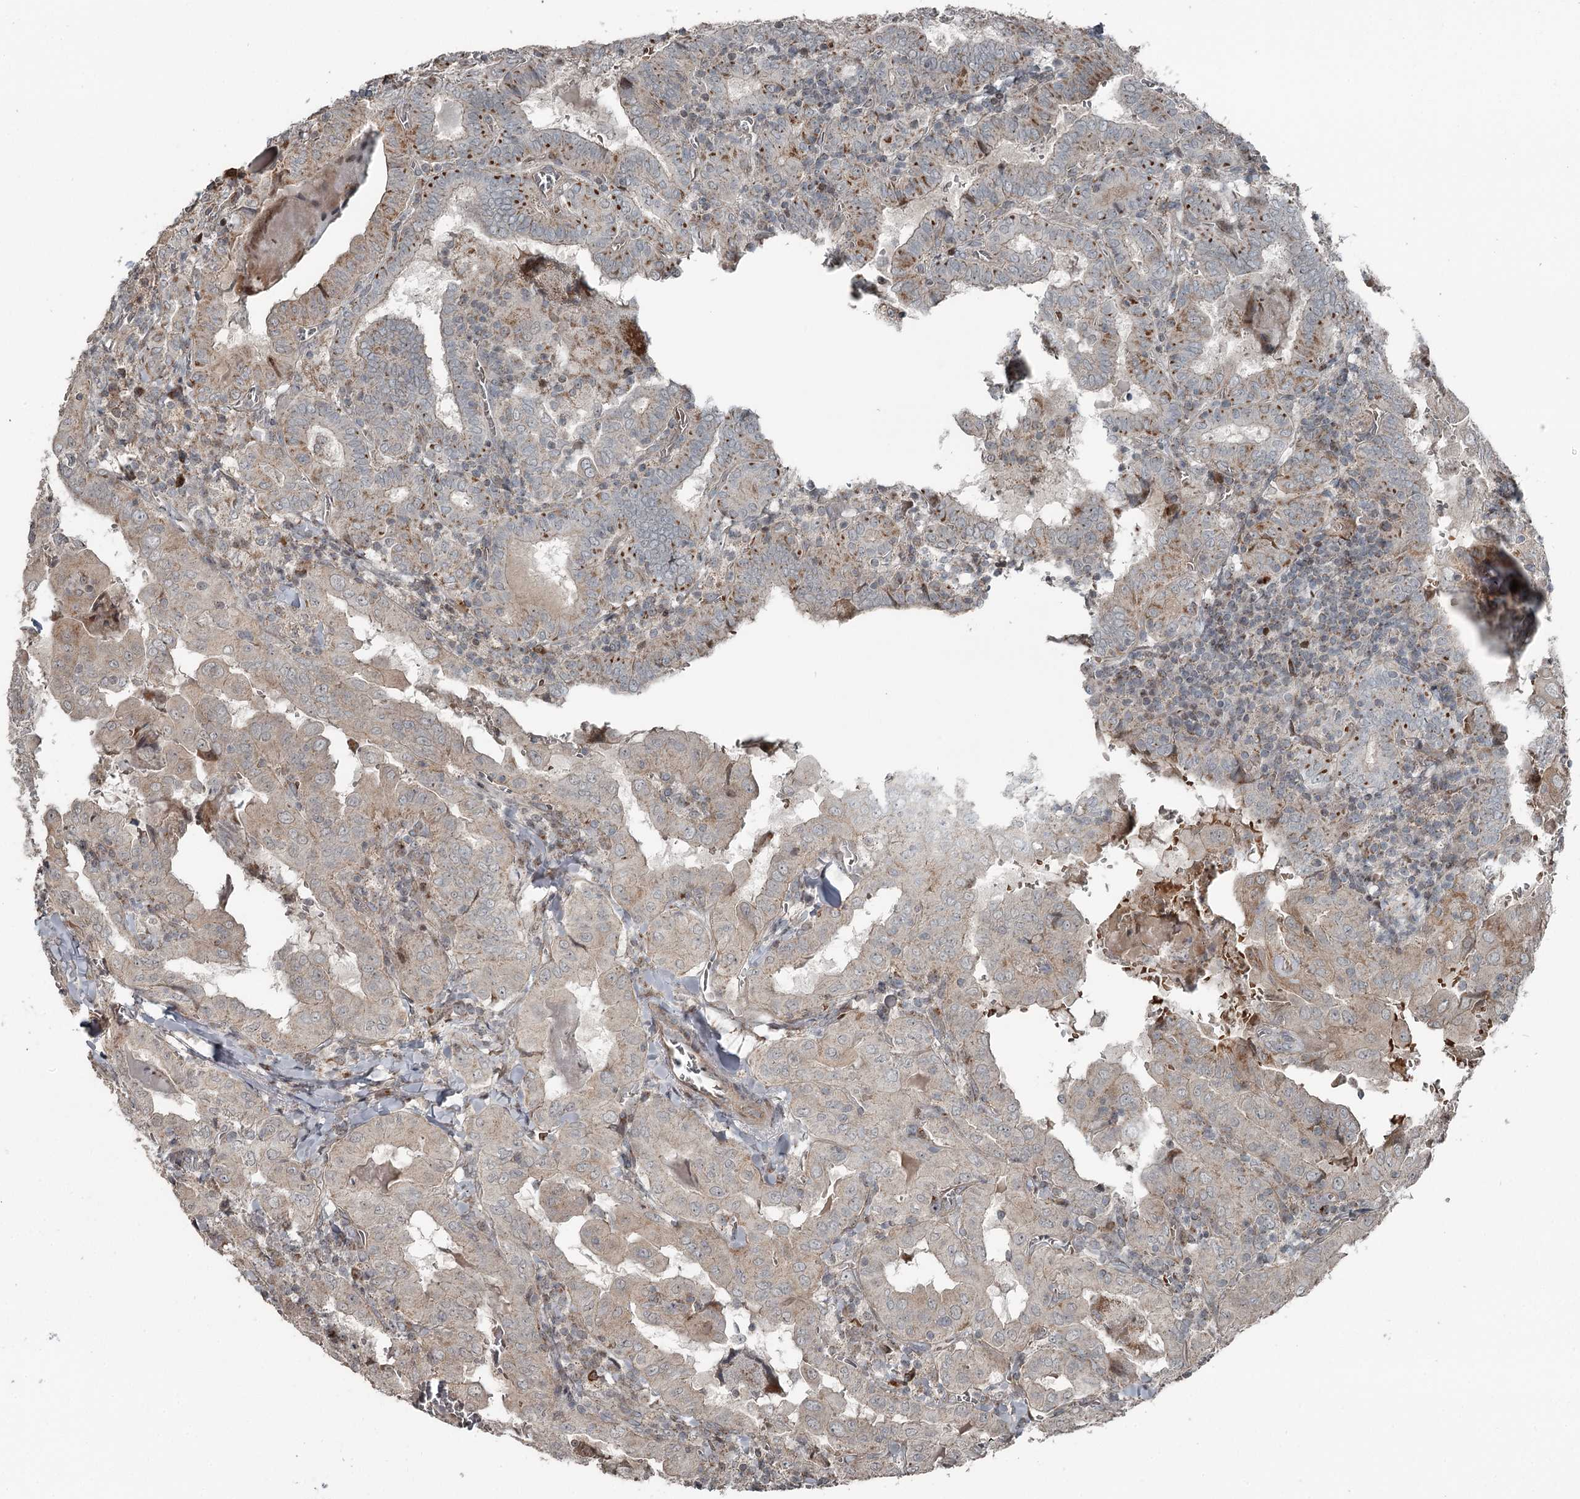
{"staining": {"intensity": "moderate", "quantity": ">75%", "location": "cytoplasmic/membranous"}, "tissue": "thyroid cancer", "cell_type": "Tumor cells", "image_type": "cancer", "snomed": [{"axis": "morphology", "description": "Papillary adenocarcinoma, NOS"}, {"axis": "topography", "description": "Thyroid gland"}], "caption": "Immunohistochemistry staining of papillary adenocarcinoma (thyroid), which displays medium levels of moderate cytoplasmic/membranous expression in approximately >75% of tumor cells indicating moderate cytoplasmic/membranous protein positivity. The staining was performed using DAB (brown) for protein detection and nuclei were counterstained in hematoxylin (blue).", "gene": "RASSF8", "patient": {"sex": "female", "age": 72}}